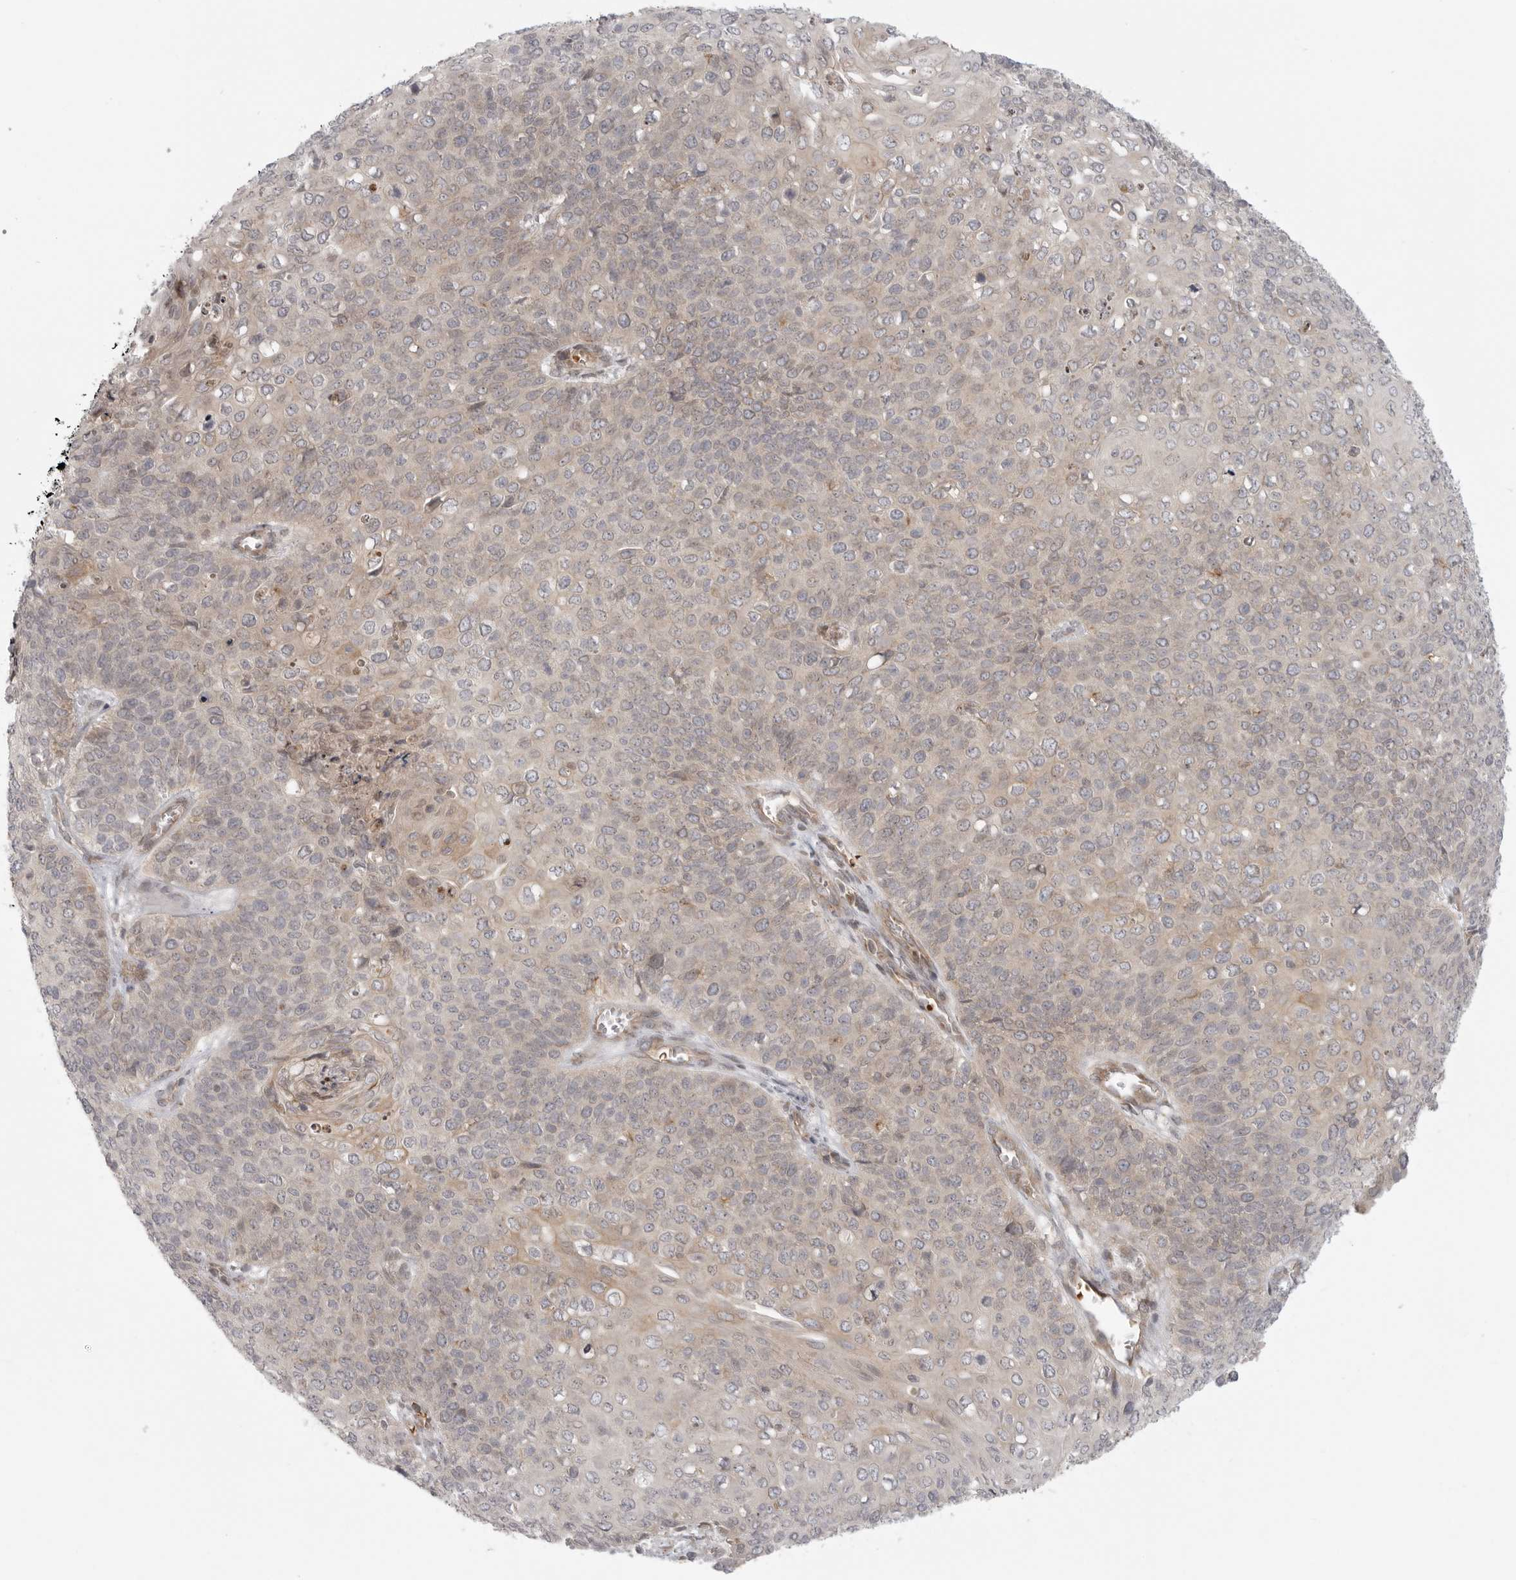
{"staining": {"intensity": "weak", "quantity": "<25%", "location": "cytoplasmic/membranous"}, "tissue": "cervical cancer", "cell_type": "Tumor cells", "image_type": "cancer", "snomed": [{"axis": "morphology", "description": "Squamous cell carcinoma, NOS"}, {"axis": "topography", "description": "Cervix"}], "caption": "There is no significant positivity in tumor cells of squamous cell carcinoma (cervical).", "gene": "CCPG1", "patient": {"sex": "female", "age": 39}}